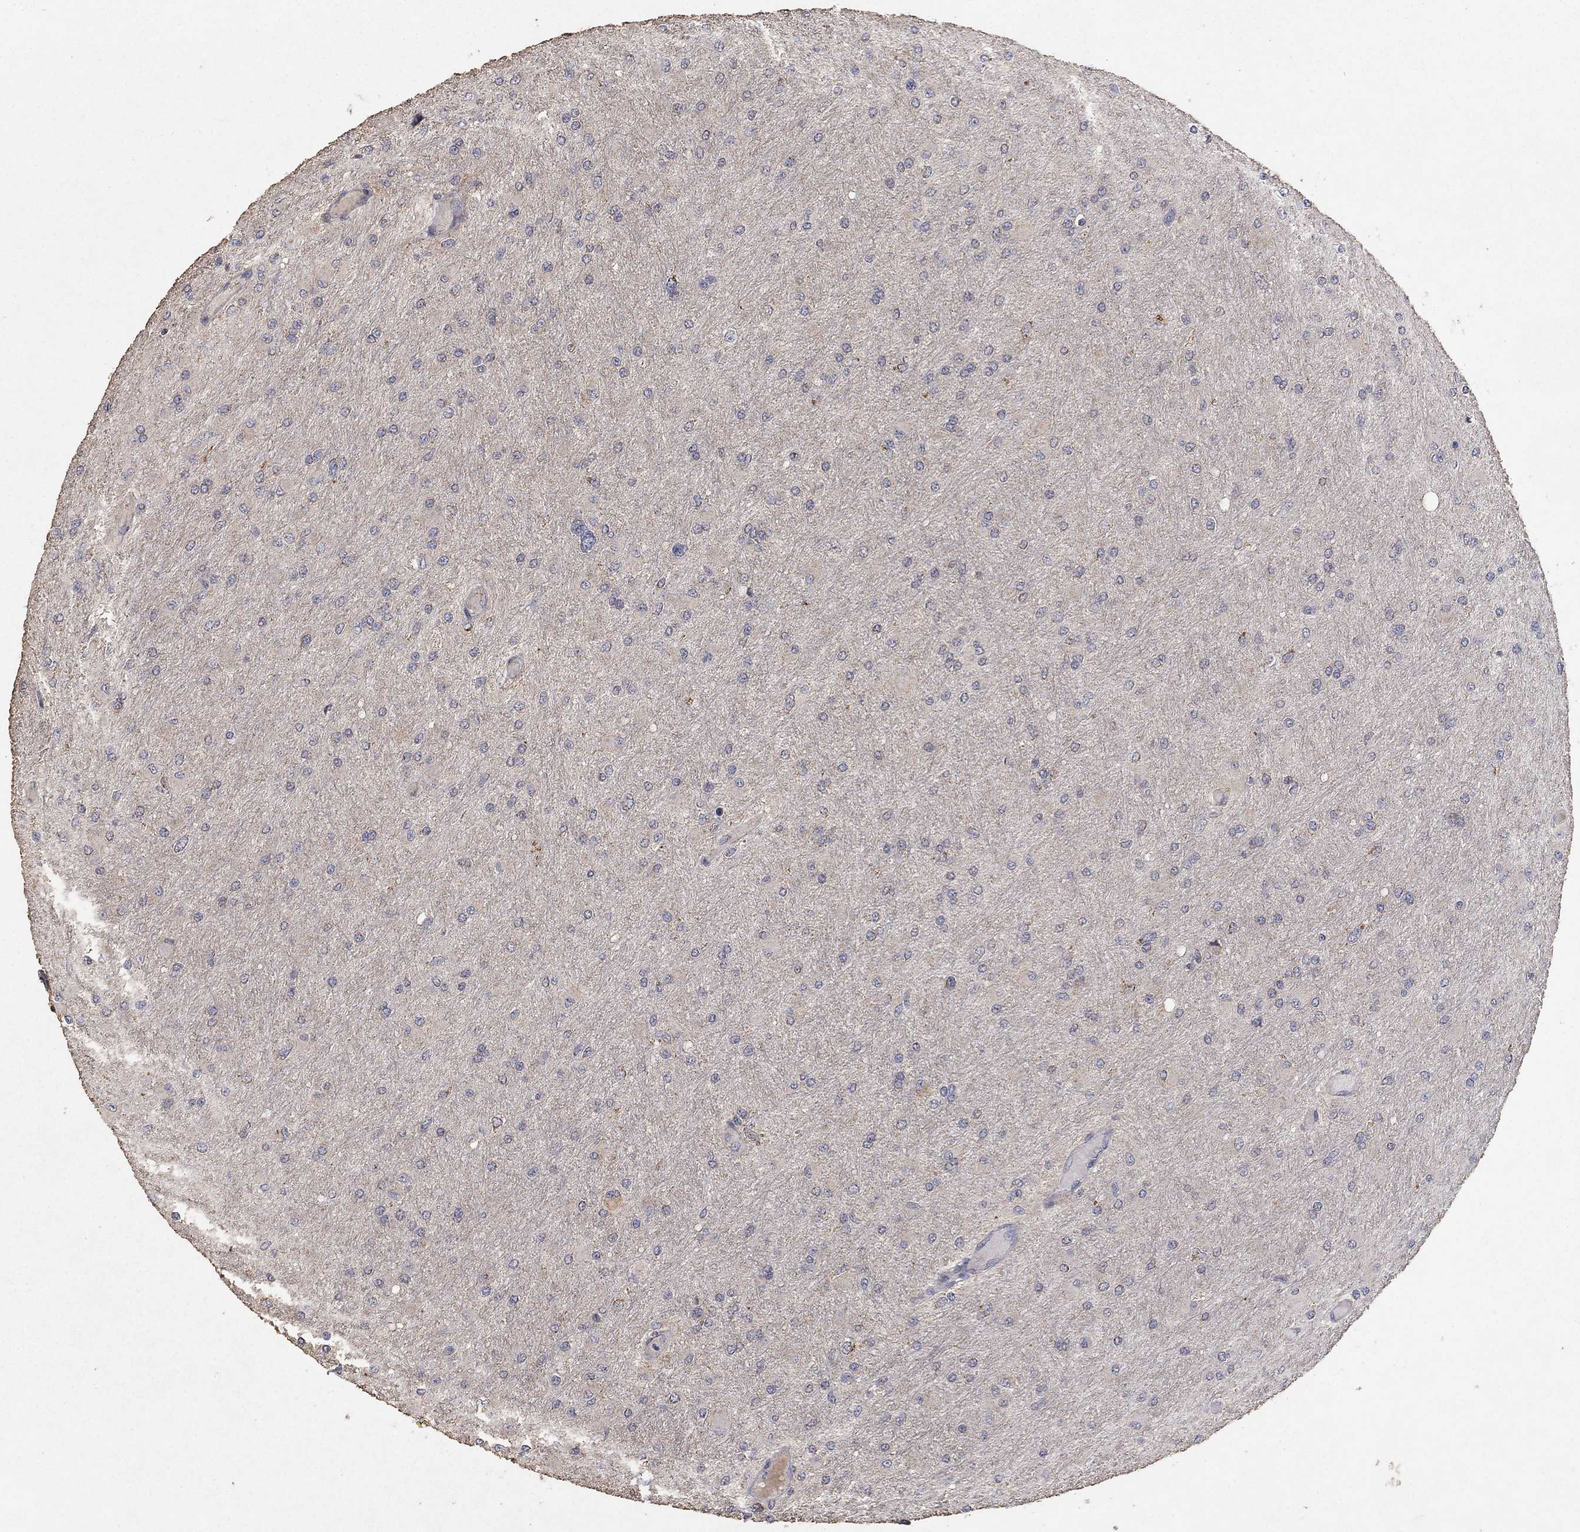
{"staining": {"intensity": "weak", "quantity": "<25%", "location": "cytoplasmic/membranous"}, "tissue": "glioma", "cell_type": "Tumor cells", "image_type": "cancer", "snomed": [{"axis": "morphology", "description": "Glioma, malignant, High grade"}, {"axis": "topography", "description": "Cerebral cortex"}], "caption": "This image is of glioma stained with immunohistochemistry (IHC) to label a protein in brown with the nuclei are counter-stained blue. There is no staining in tumor cells. (DAB immunohistochemistry (IHC), high magnification).", "gene": "GPSM1", "patient": {"sex": "female", "age": 36}}